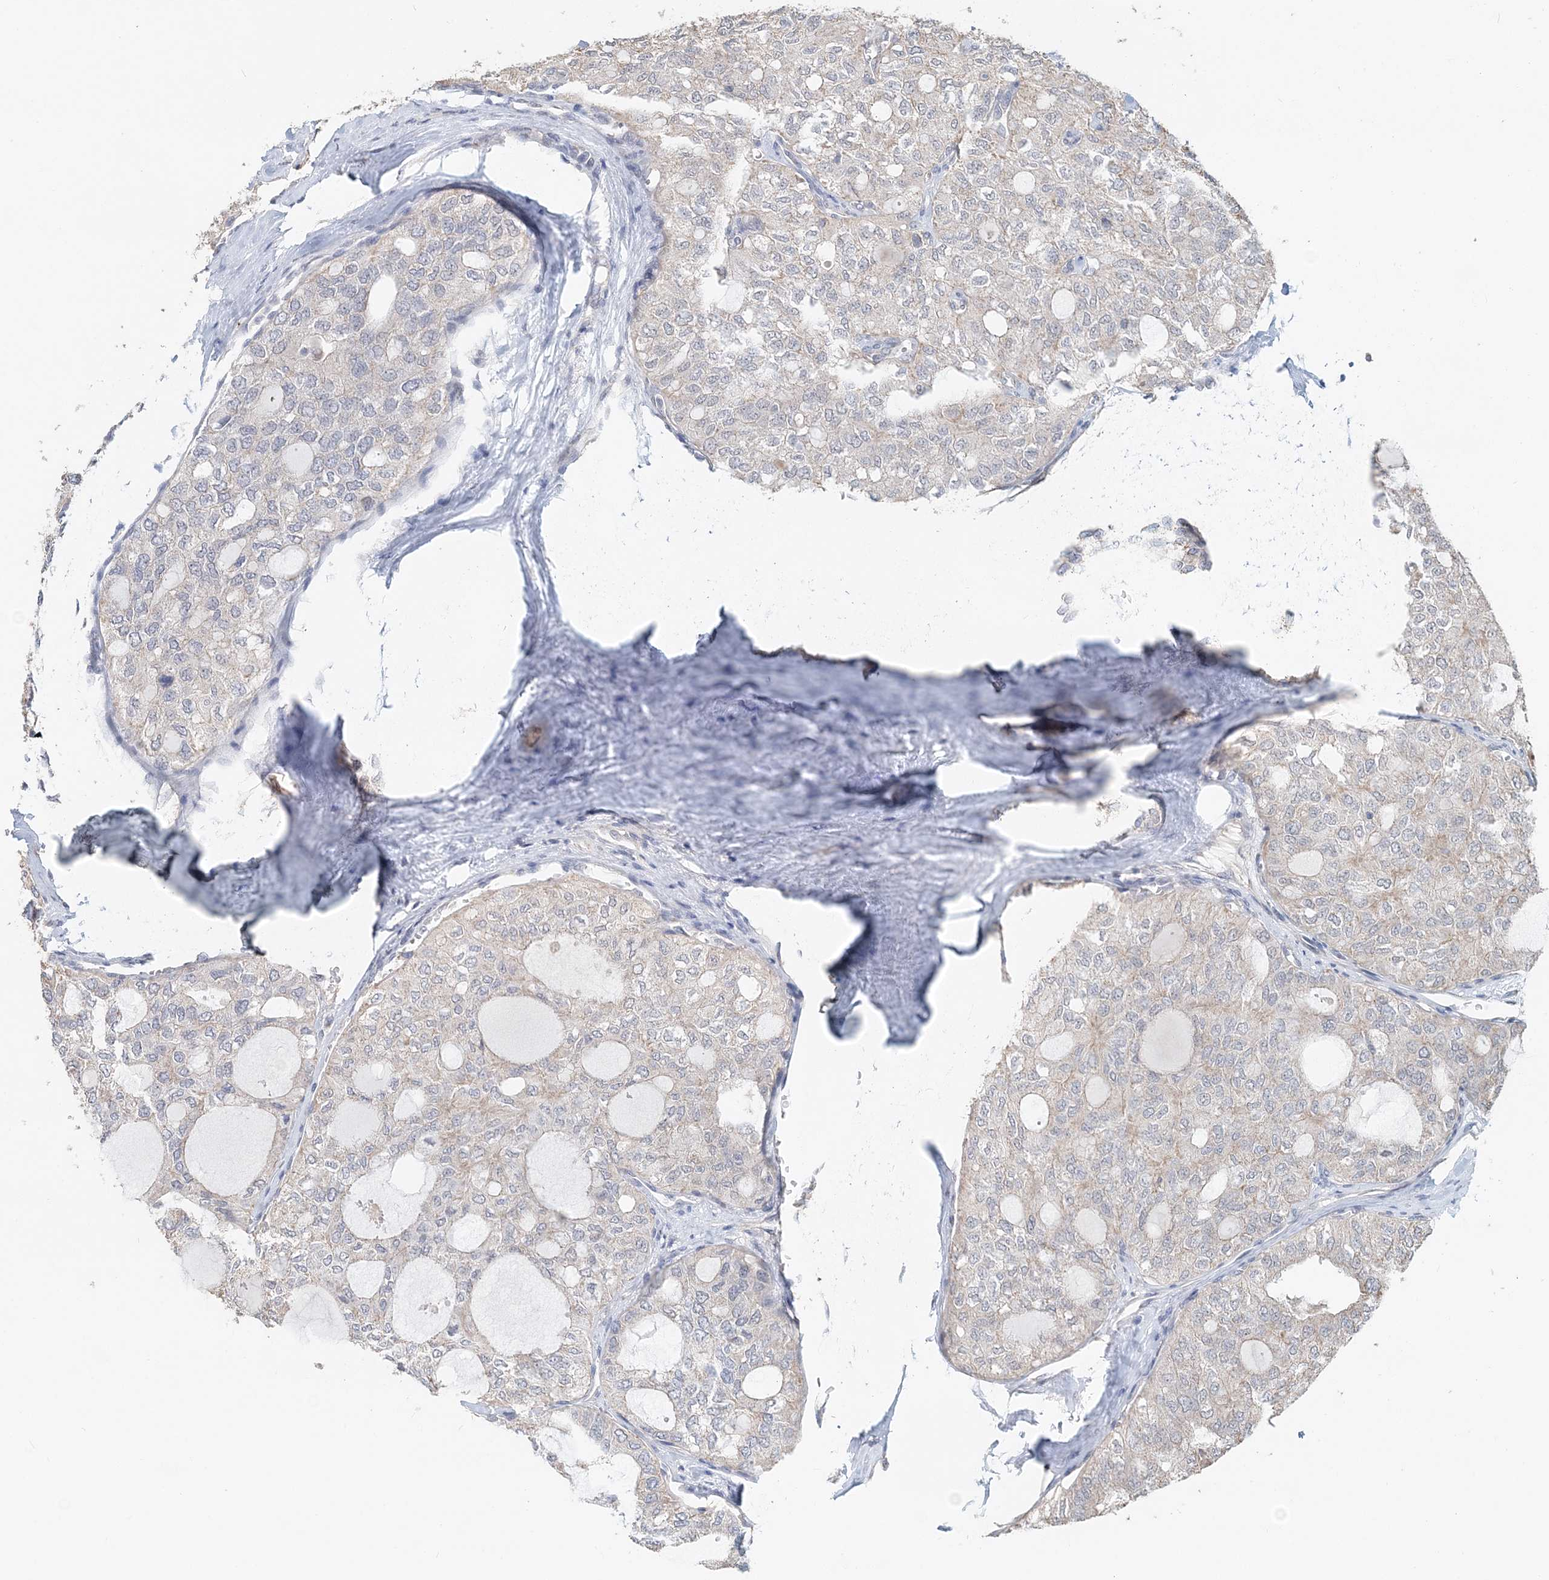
{"staining": {"intensity": "negative", "quantity": "none", "location": "none"}, "tissue": "thyroid cancer", "cell_type": "Tumor cells", "image_type": "cancer", "snomed": [{"axis": "morphology", "description": "Follicular adenoma carcinoma, NOS"}, {"axis": "topography", "description": "Thyroid gland"}], "caption": "IHC of thyroid follicular adenoma carcinoma exhibits no staining in tumor cells.", "gene": "FBXO38", "patient": {"sex": "male", "age": 75}}